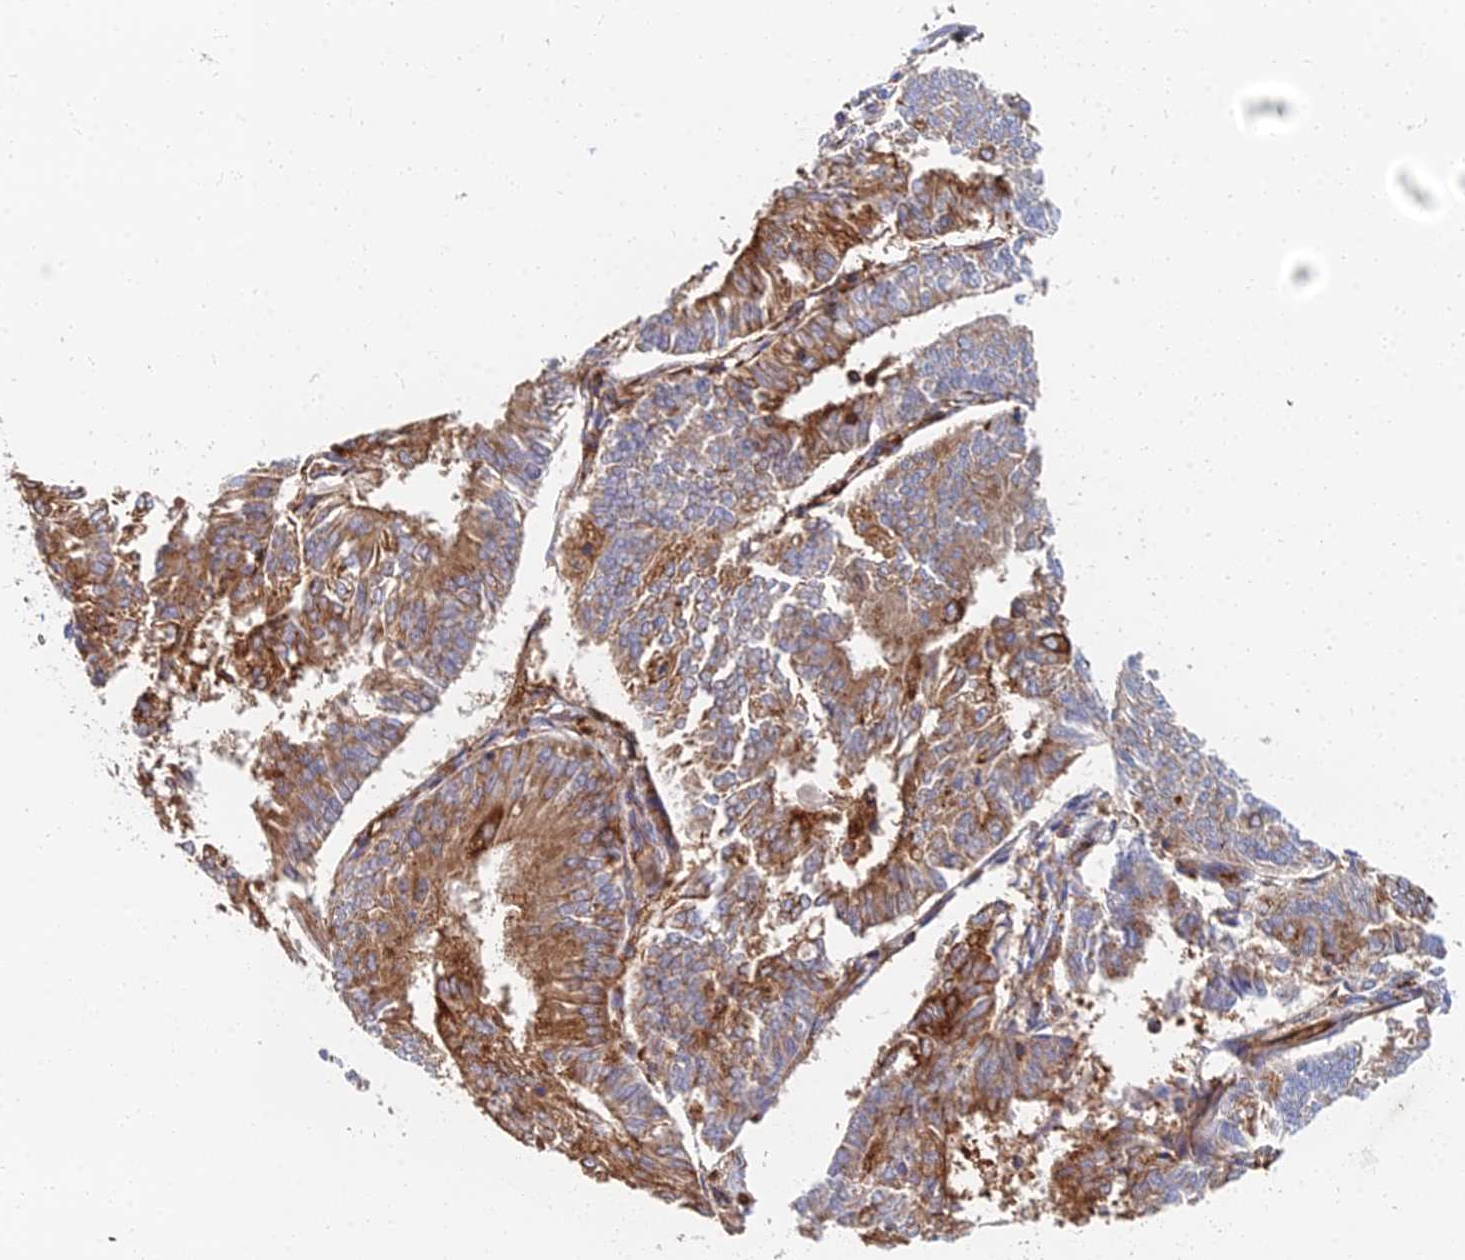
{"staining": {"intensity": "moderate", "quantity": ">75%", "location": "cytoplasmic/membranous"}, "tissue": "endometrial cancer", "cell_type": "Tumor cells", "image_type": "cancer", "snomed": [{"axis": "morphology", "description": "Adenocarcinoma, NOS"}, {"axis": "topography", "description": "Endometrium"}], "caption": "Immunohistochemistry of human endometrial cancer (adenocarcinoma) shows medium levels of moderate cytoplasmic/membranous expression in about >75% of tumor cells.", "gene": "GPR42", "patient": {"sex": "female", "age": 58}}